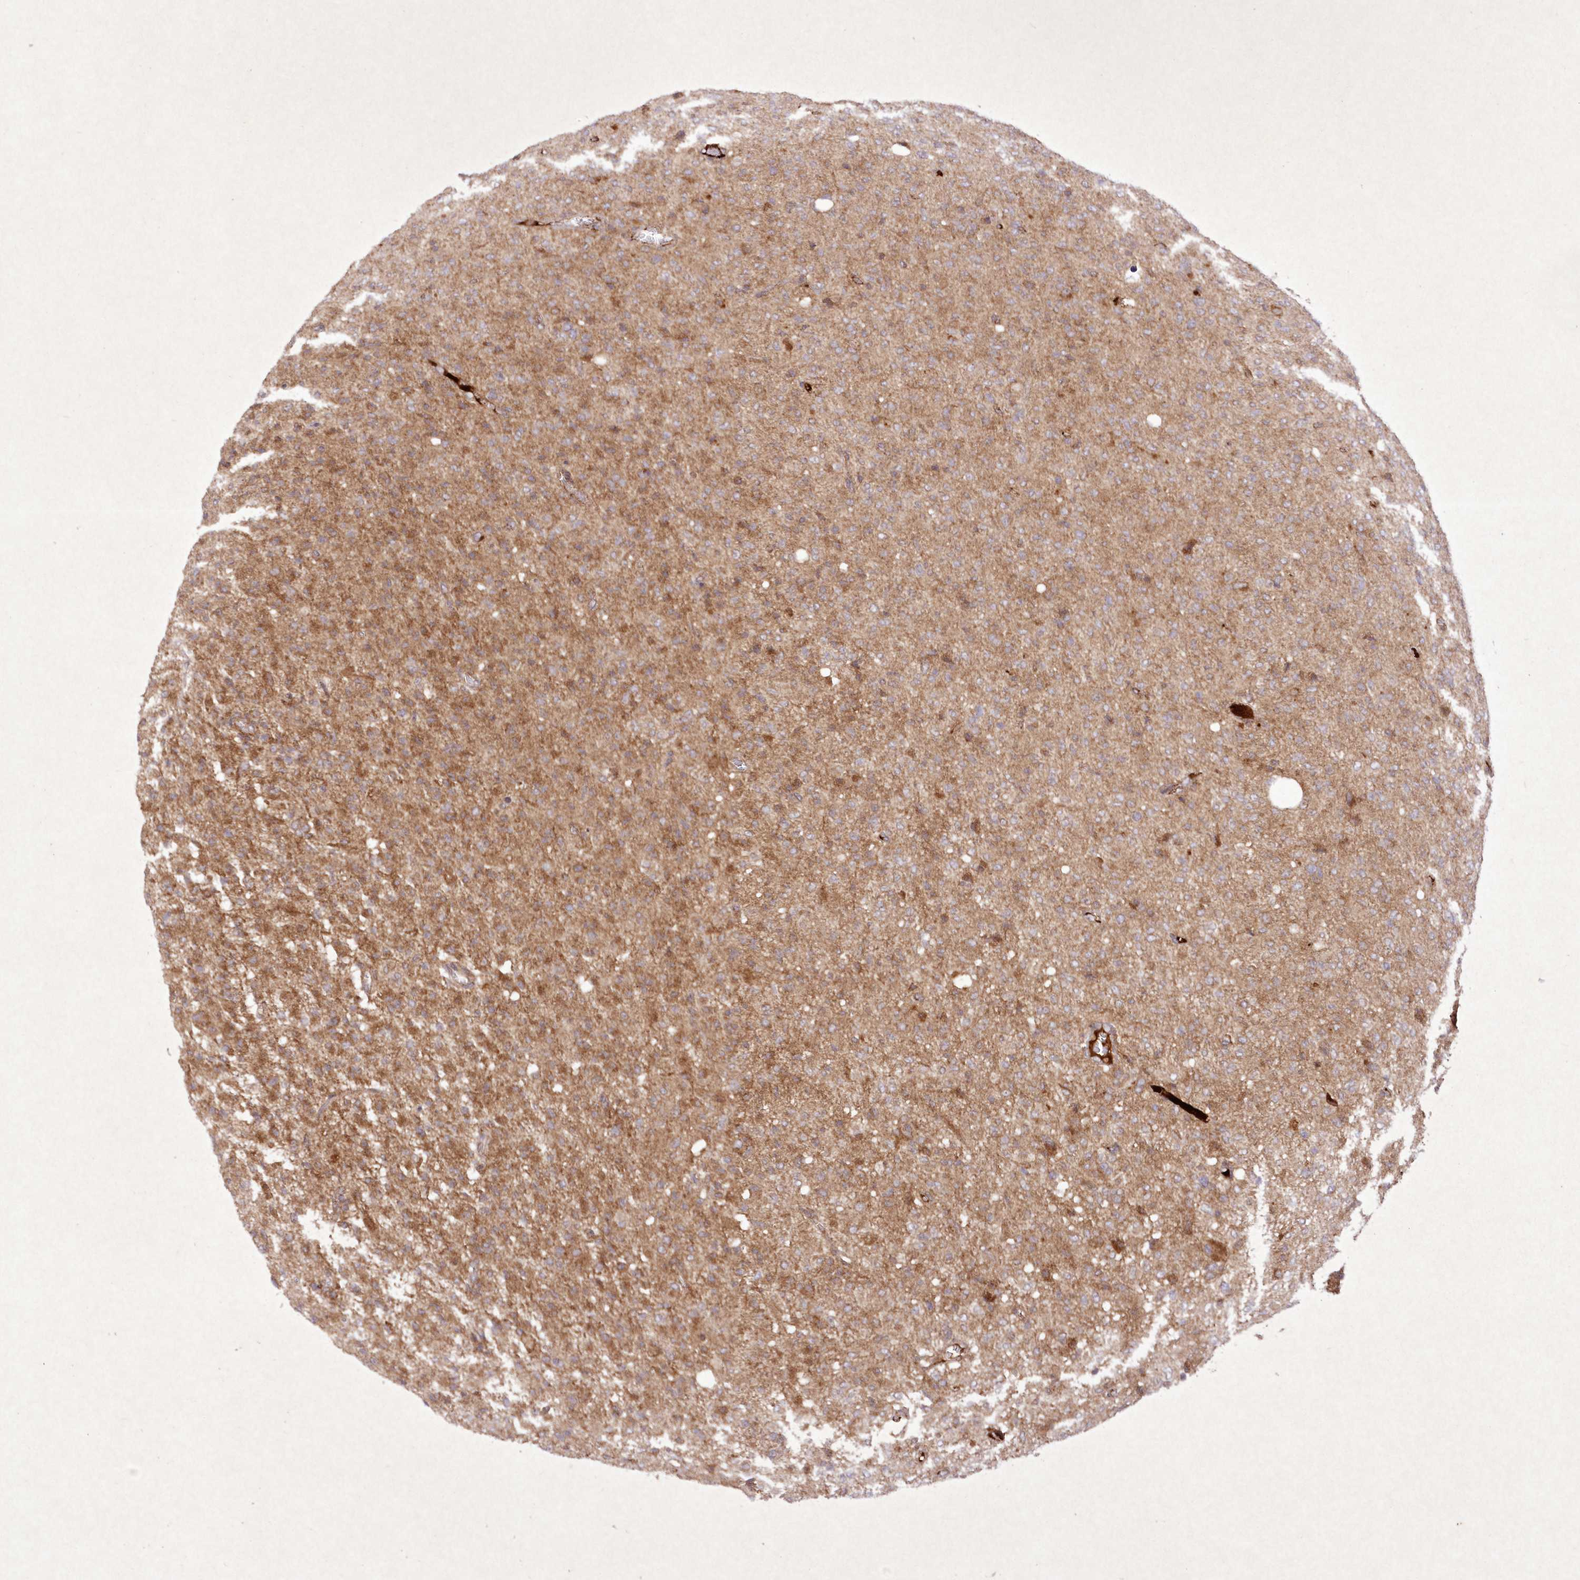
{"staining": {"intensity": "moderate", "quantity": "<25%", "location": "cytoplasmic/membranous"}, "tissue": "glioma", "cell_type": "Tumor cells", "image_type": "cancer", "snomed": [{"axis": "morphology", "description": "Glioma, malignant, High grade"}, {"axis": "topography", "description": "Brain"}], "caption": "Immunohistochemistry (IHC) micrograph of malignant high-grade glioma stained for a protein (brown), which demonstrates low levels of moderate cytoplasmic/membranous positivity in about <25% of tumor cells.", "gene": "APOM", "patient": {"sex": "female", "age": 57}}